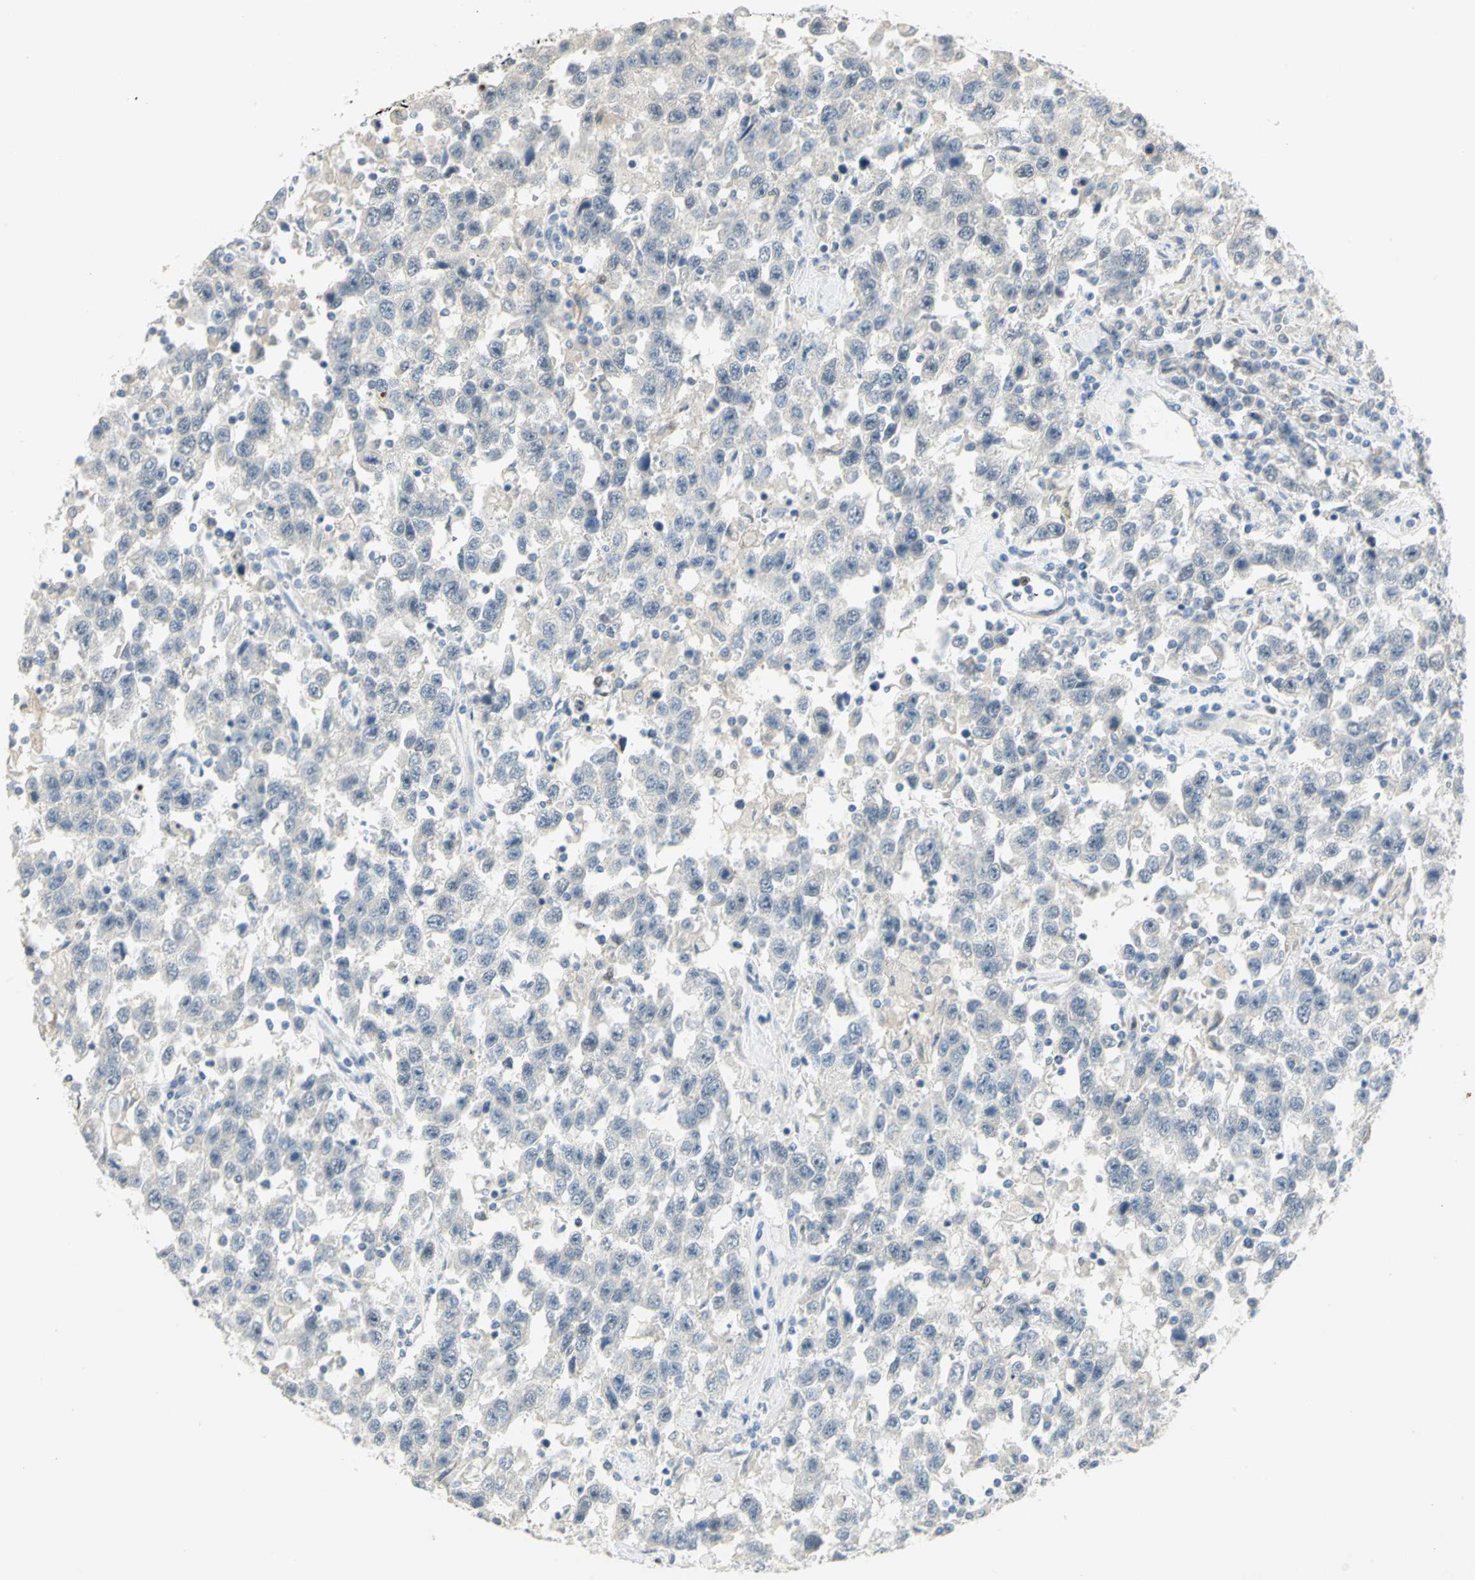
{"staining": {"intensity": "negative", "quantity": "none", "location": "none"}, "tissue": "testis cancer", "cell_type": "Tumor cells", "image_type": "cancer", "snomed": [{"axis": "morphology", "description": "Seminoma, NOS"}, {"axis": "topography", "description": "Testis"}], "caption": "DAB immunohistochemical staining of testis cancer (seminoma) shows no significant positivity in tumor cells.", "gene": "BCL6", "patient": {"sex": "male", "age": 41}}